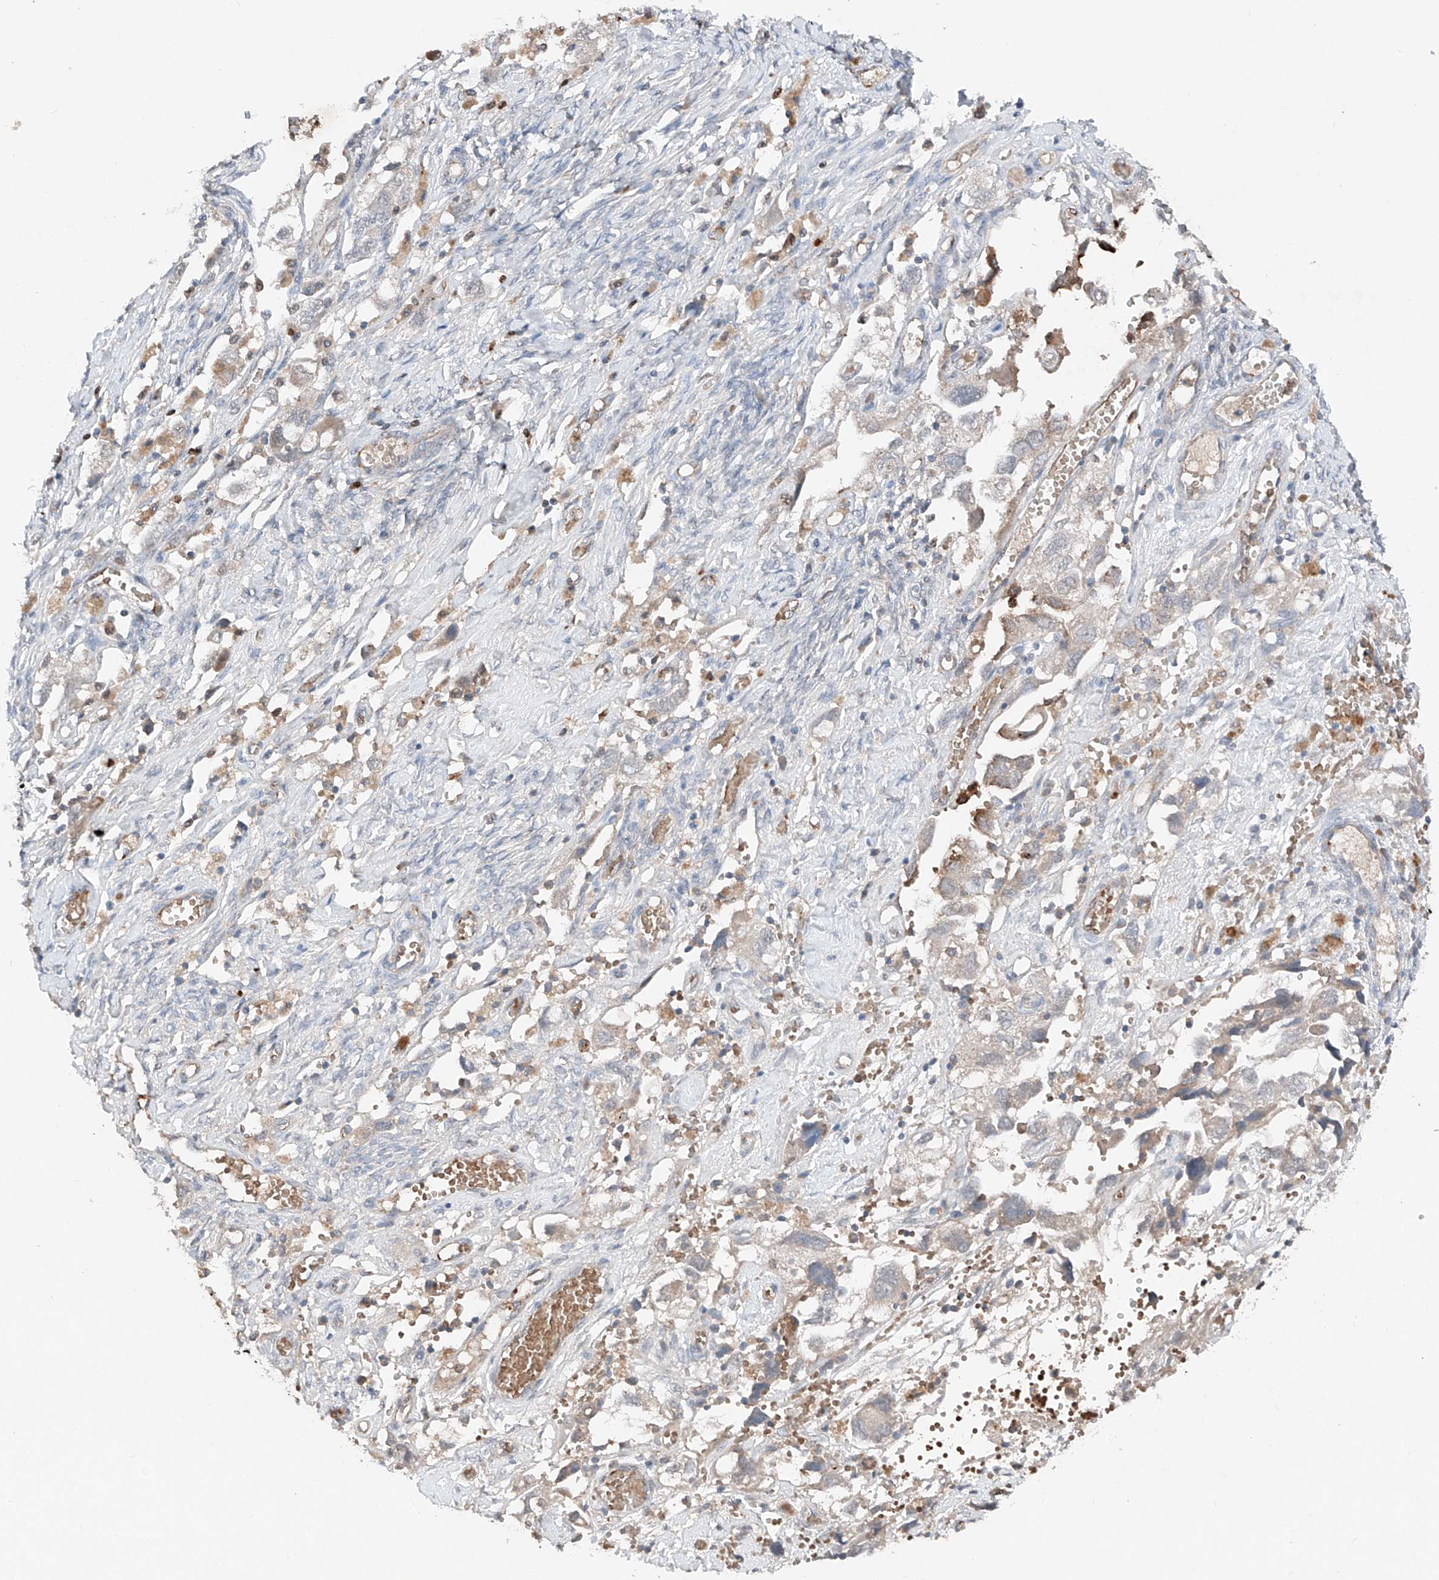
{"staining": {"intensity": "negative", "quantity": "none", "location": "none"}, "tissue": "ovarian cancer", "cell_type": "Tumor cells", "image_type": "cancer", "snomed": [{"axis": "morphology", "description": "Carcinoma, NOS"}, {"axis": "morphology", "description": "Cystadenocarcinoma, serous, NOS"}, {"axis": "topography", "description": "Ovary"}], "caption": "Immunohistochemistry micrograph of neoplastic tissue: ovarian cancer stained with DAB (3,3'-diaminobenzidine) displays no significant protein staining in tumor cells.", "gene": "TBX4", "patient": {"sex": "female", "age": 69}}